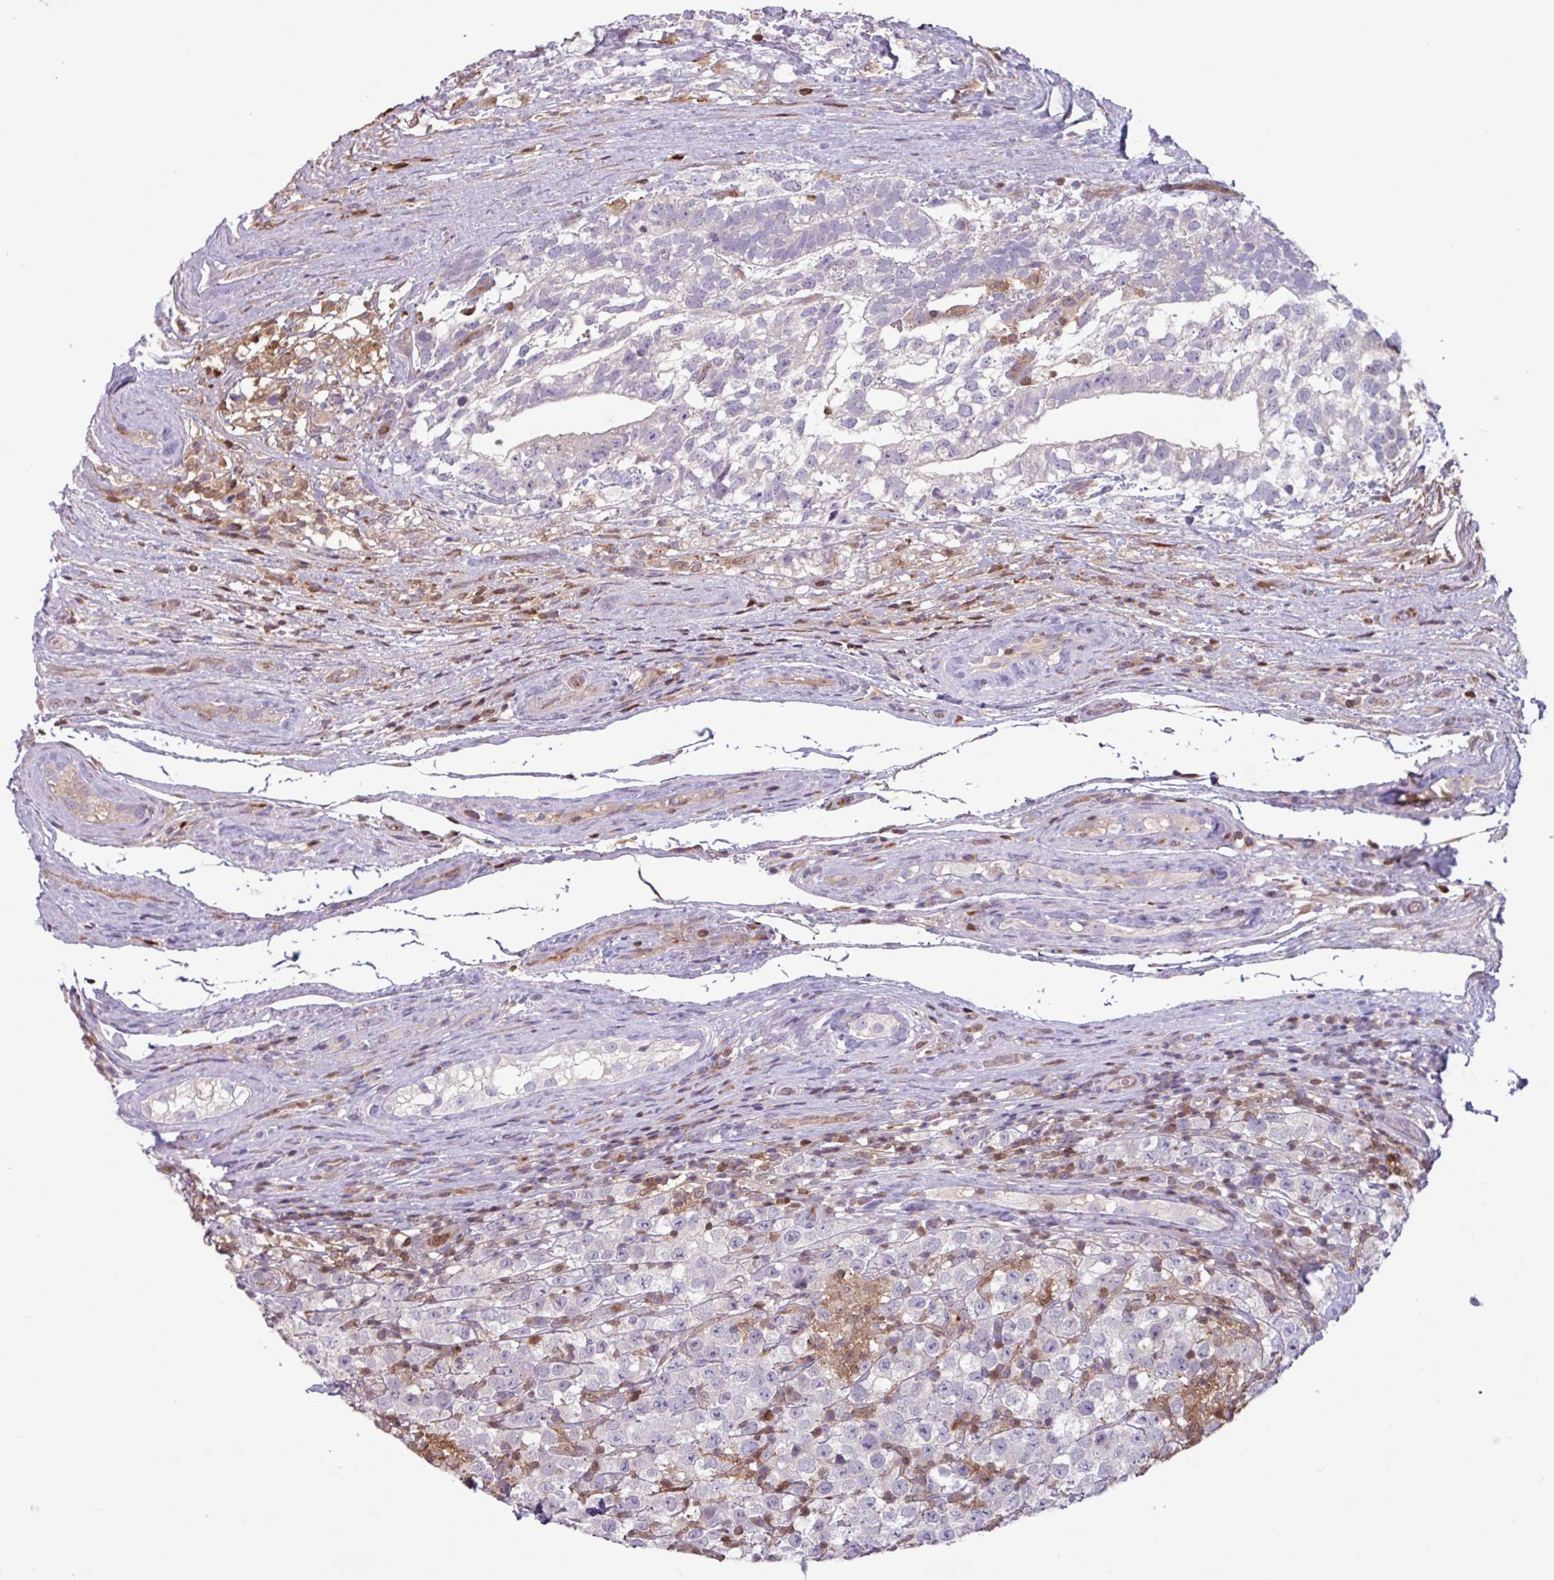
{"staining": {"intensity": "negative", "quantity": "none", "location": "none"}, "tissue": "testis cancer", "cell_type": "Tumor cells", "image_type": "cancer", "snomed": [{"axis": "morphology", "description": "Seminoma, NOS"}, {"axis": "morphology", "description": "Carcinoma, Embryonal, NOS"}, {"axis": "topography", "description": "Testis"}], "caption": "Immunohistochemistry (IHC) of human testis cancer (embryonal carcinoma) displays no positivity in tumor cells.", "gene": "SEC61G", "patient": {"sex": "male", "age": 41}}